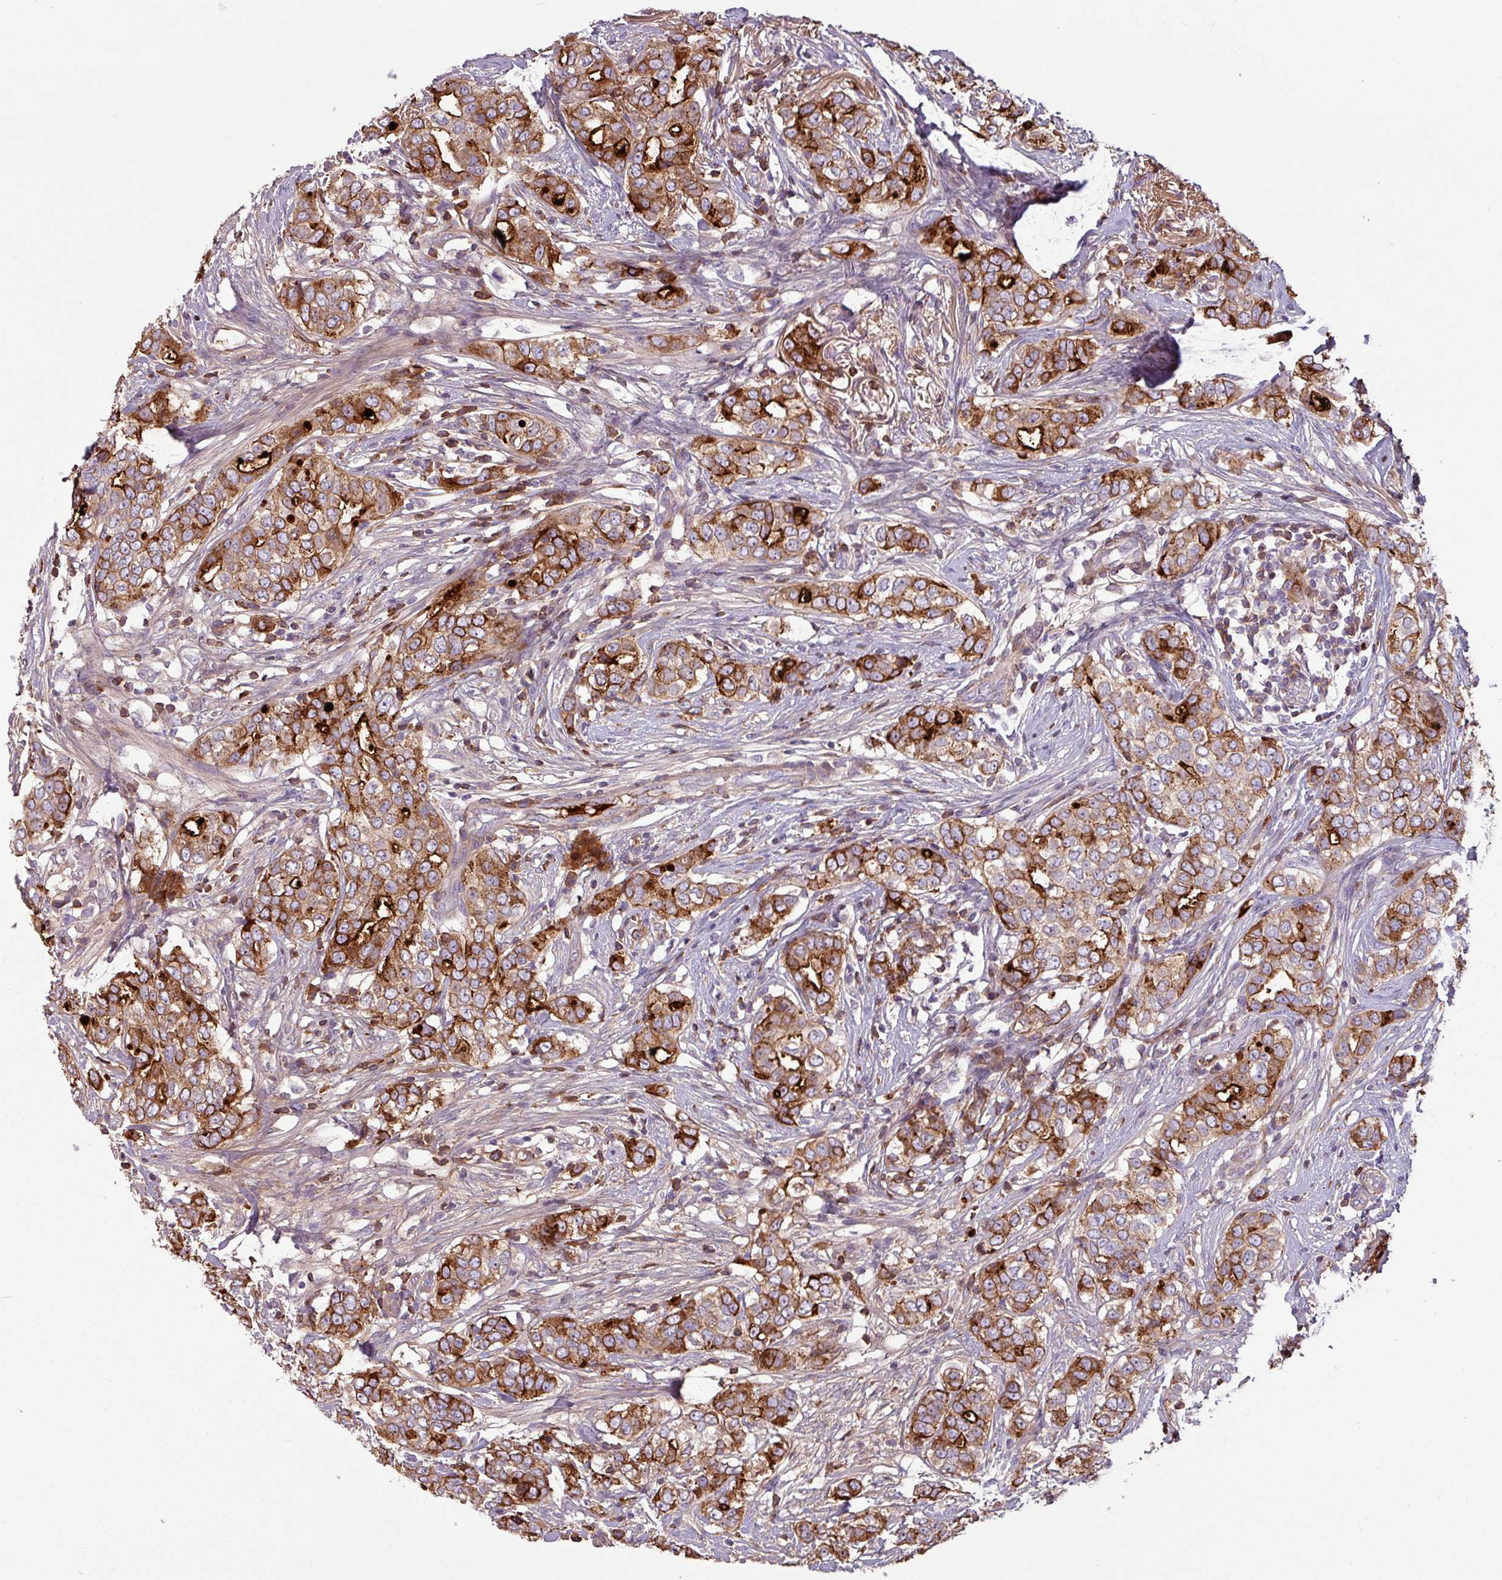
{"staining": {"intensity": "strong", "quantity": ">75%", "location": "cytoplasmic/membranous"}, "tissue": "breast cancer", "cell_type": "Tumor cells", "image_type": "cancer", "snomed": [{"axis": "morphology", "description": "Lobular carcinoma"}, {"axis": "topography", "description": "Breast"}], "caption": "A photomicrograph of human breast cancer stained for a protein exhibits strong cytoplasmic/membranous brown staining in tumor cells. (brown staining indicates protein expression, while blue staining denotes nuclei).", "gene": "C4B", "patient": {"sex": "female", "age": 51}}